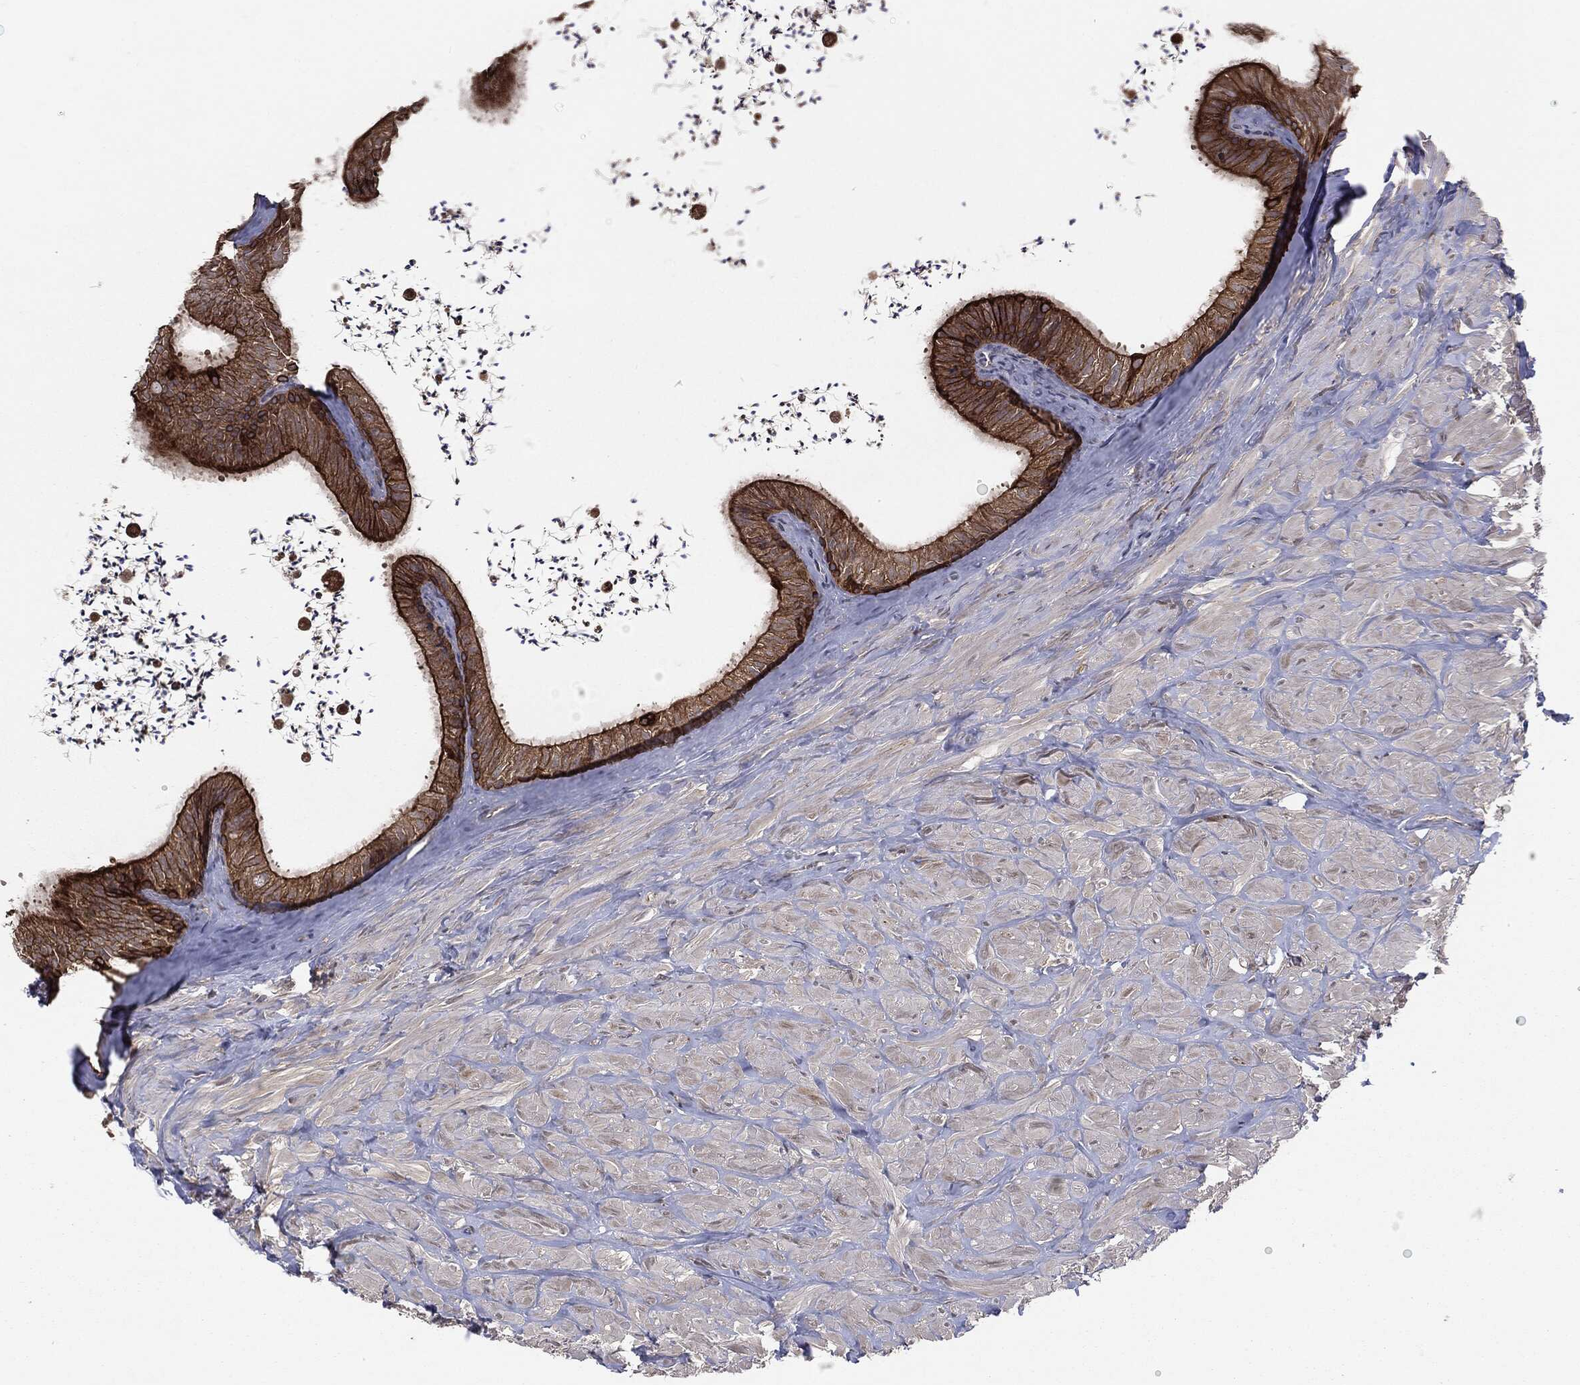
{"staining": {"intensity": "strong", "quantity": ">75%", "location": "cytoplasmic/membranous"}, "tissue": "epididymis", "cell_type": "Glandular cells", "image_type": "normal", "snomed": [{"axis": "morphology", "description": "Normal tissue, NOS"}, {"axis": "topography", "description": "Epididymis"}], "caption": "This photomicrograph exhibits normal epididymis stained with IHC to label a protein in brown. The cytoplasmic/membranous of glandular cells show strong positivity for the protein. Nuclei are counter-stained blue.", "gene": "KRT7", "patient": {"sex": "male", "age": 32}}